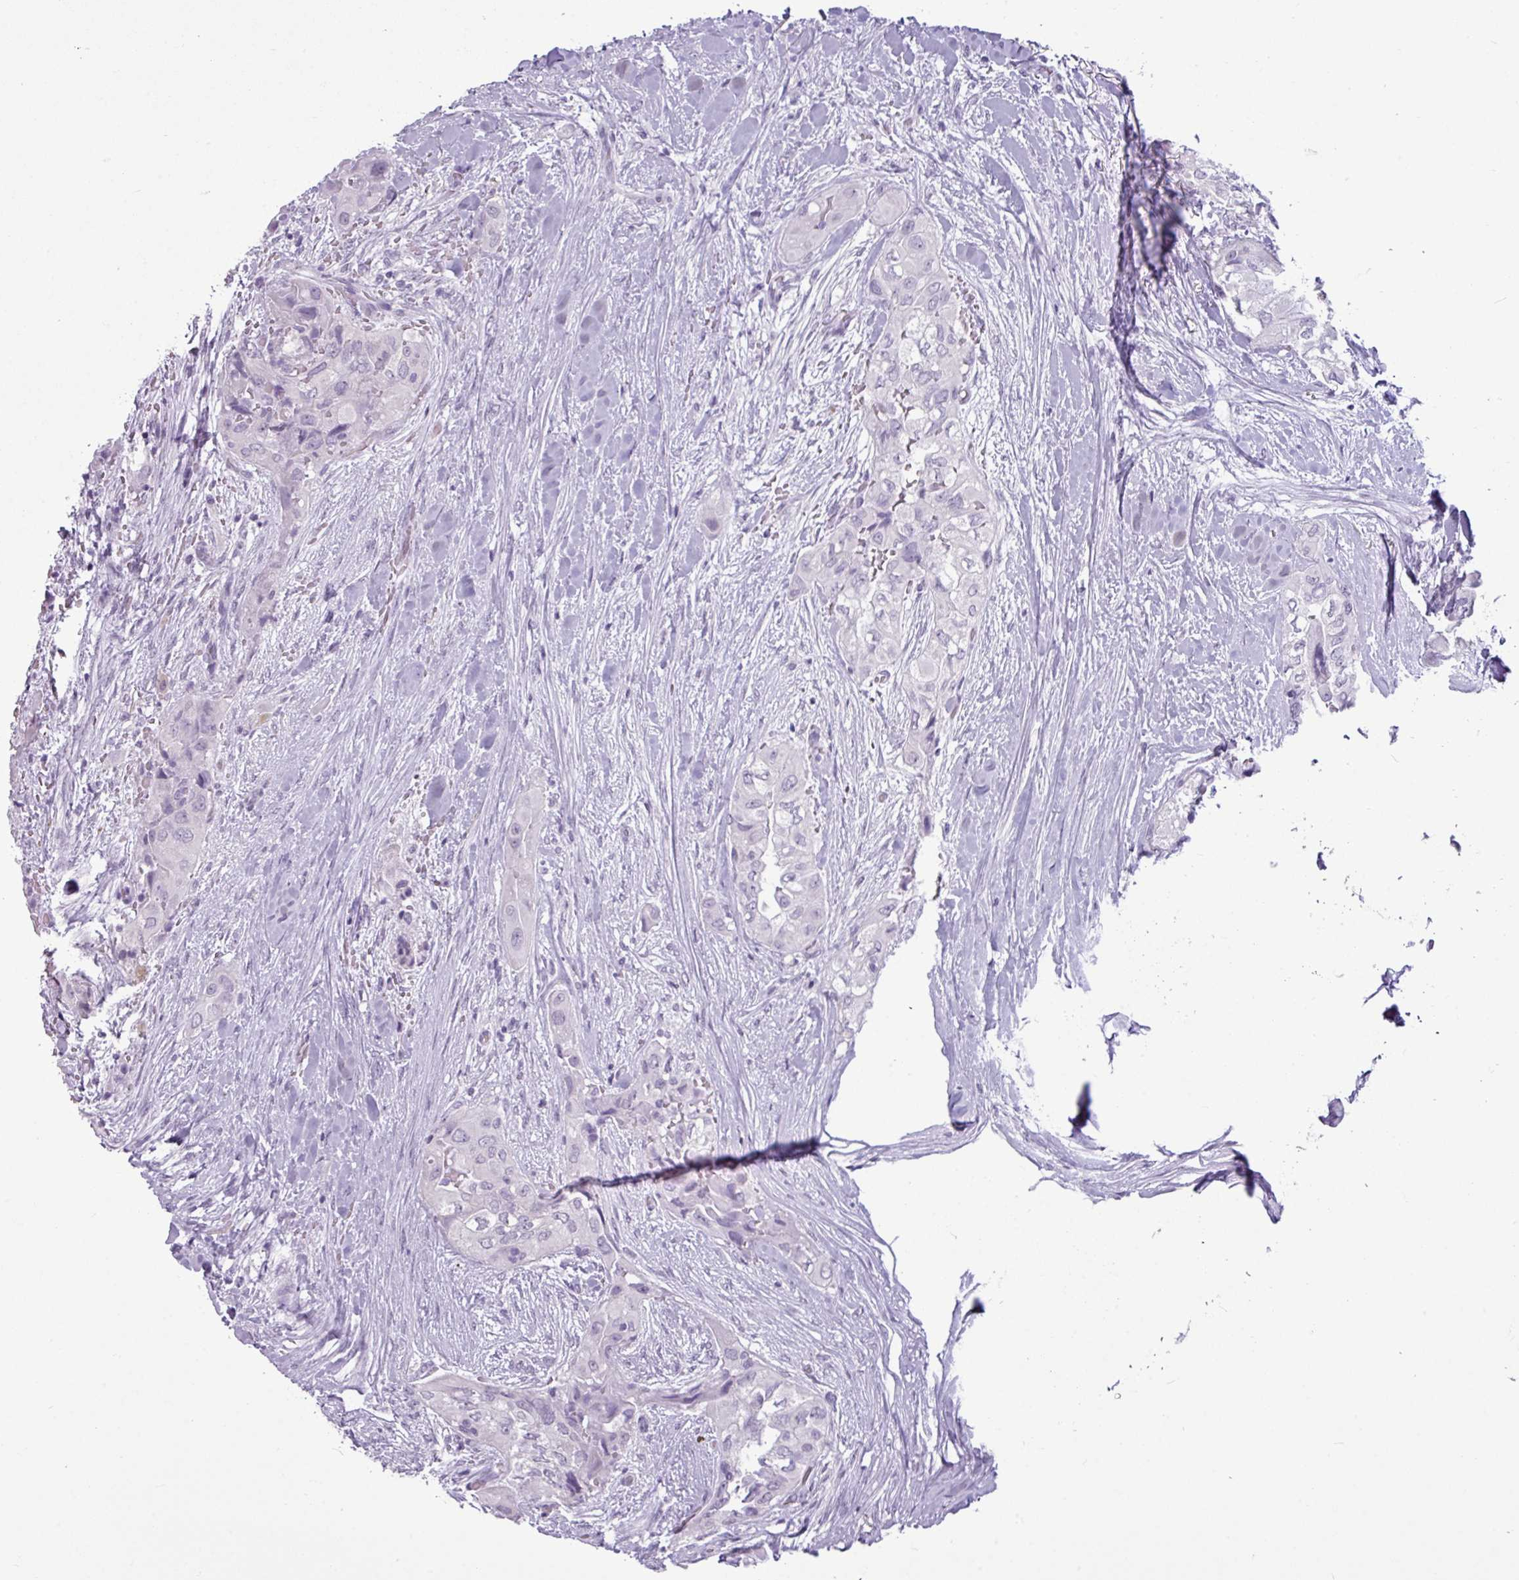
{"staining": {"intensity": "negative", "quantity": "none", "location": "none"}, "tissue": "thyroid cancer", "cell_type": "Tumor cells", "image_type": "cancer", "snomed": [{"axis": "morphology", "description": "Papillary adenocarcinoma, NOS"}, {"axis": "topography", "description": "Thyroid gland"}], "caption": "Protein analysis of thyroid cancer (papillary adenocarcinoma) shows no significant expression in tumor cells. The staining is performed using DAB (3,3'-diaminobenzidine) brown chromogen with nuclei counter-stained in using hematoxylin.", "gene": "AMY2A", "patient": {"sex": "female", "age": 59}}